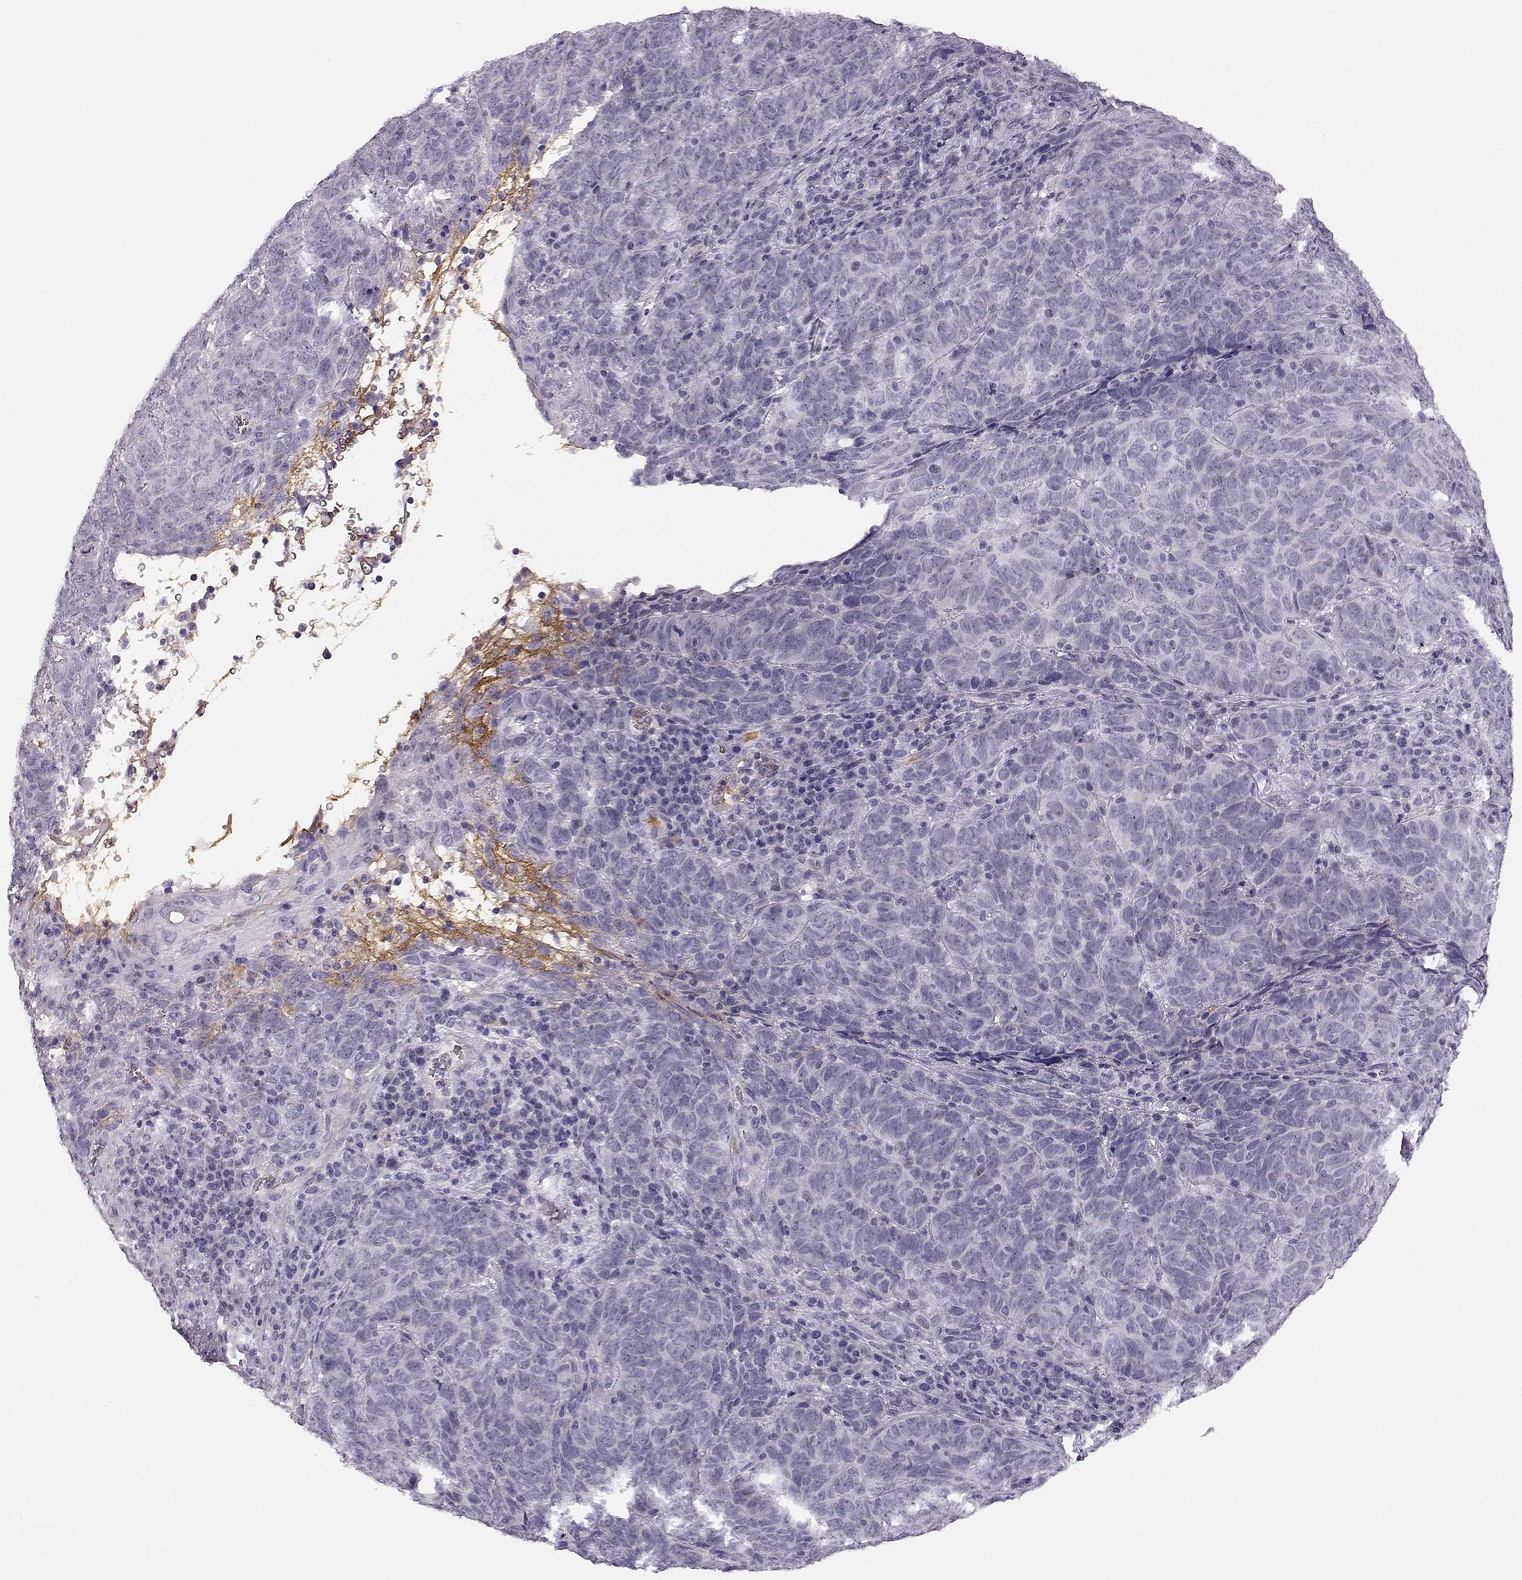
{"staining": {"intensity": "negative", "quantity": "none", "location": "none"}, "tissue": "skin cancer", "cell_type": "Tumor cells", "image_type": "cancer", "snomed": [{"axis": "morphology", "description": "Squamous cell carcinoma, NOS"}, {"axis": "topography", "description": "Skin"}, {"axis": "topography", "description": "Anal"}], "caption": "High power microscopy photomicrograph of an immunohistochemistry image of squamous cell carcinoma (skin), revealing no significant expression in tumor cells. (DAB (3,3'-diaminobenzidine) IHC, high magnification).", "gene": "TRIM69", "patient": {"sex": "female", "age": 51}}